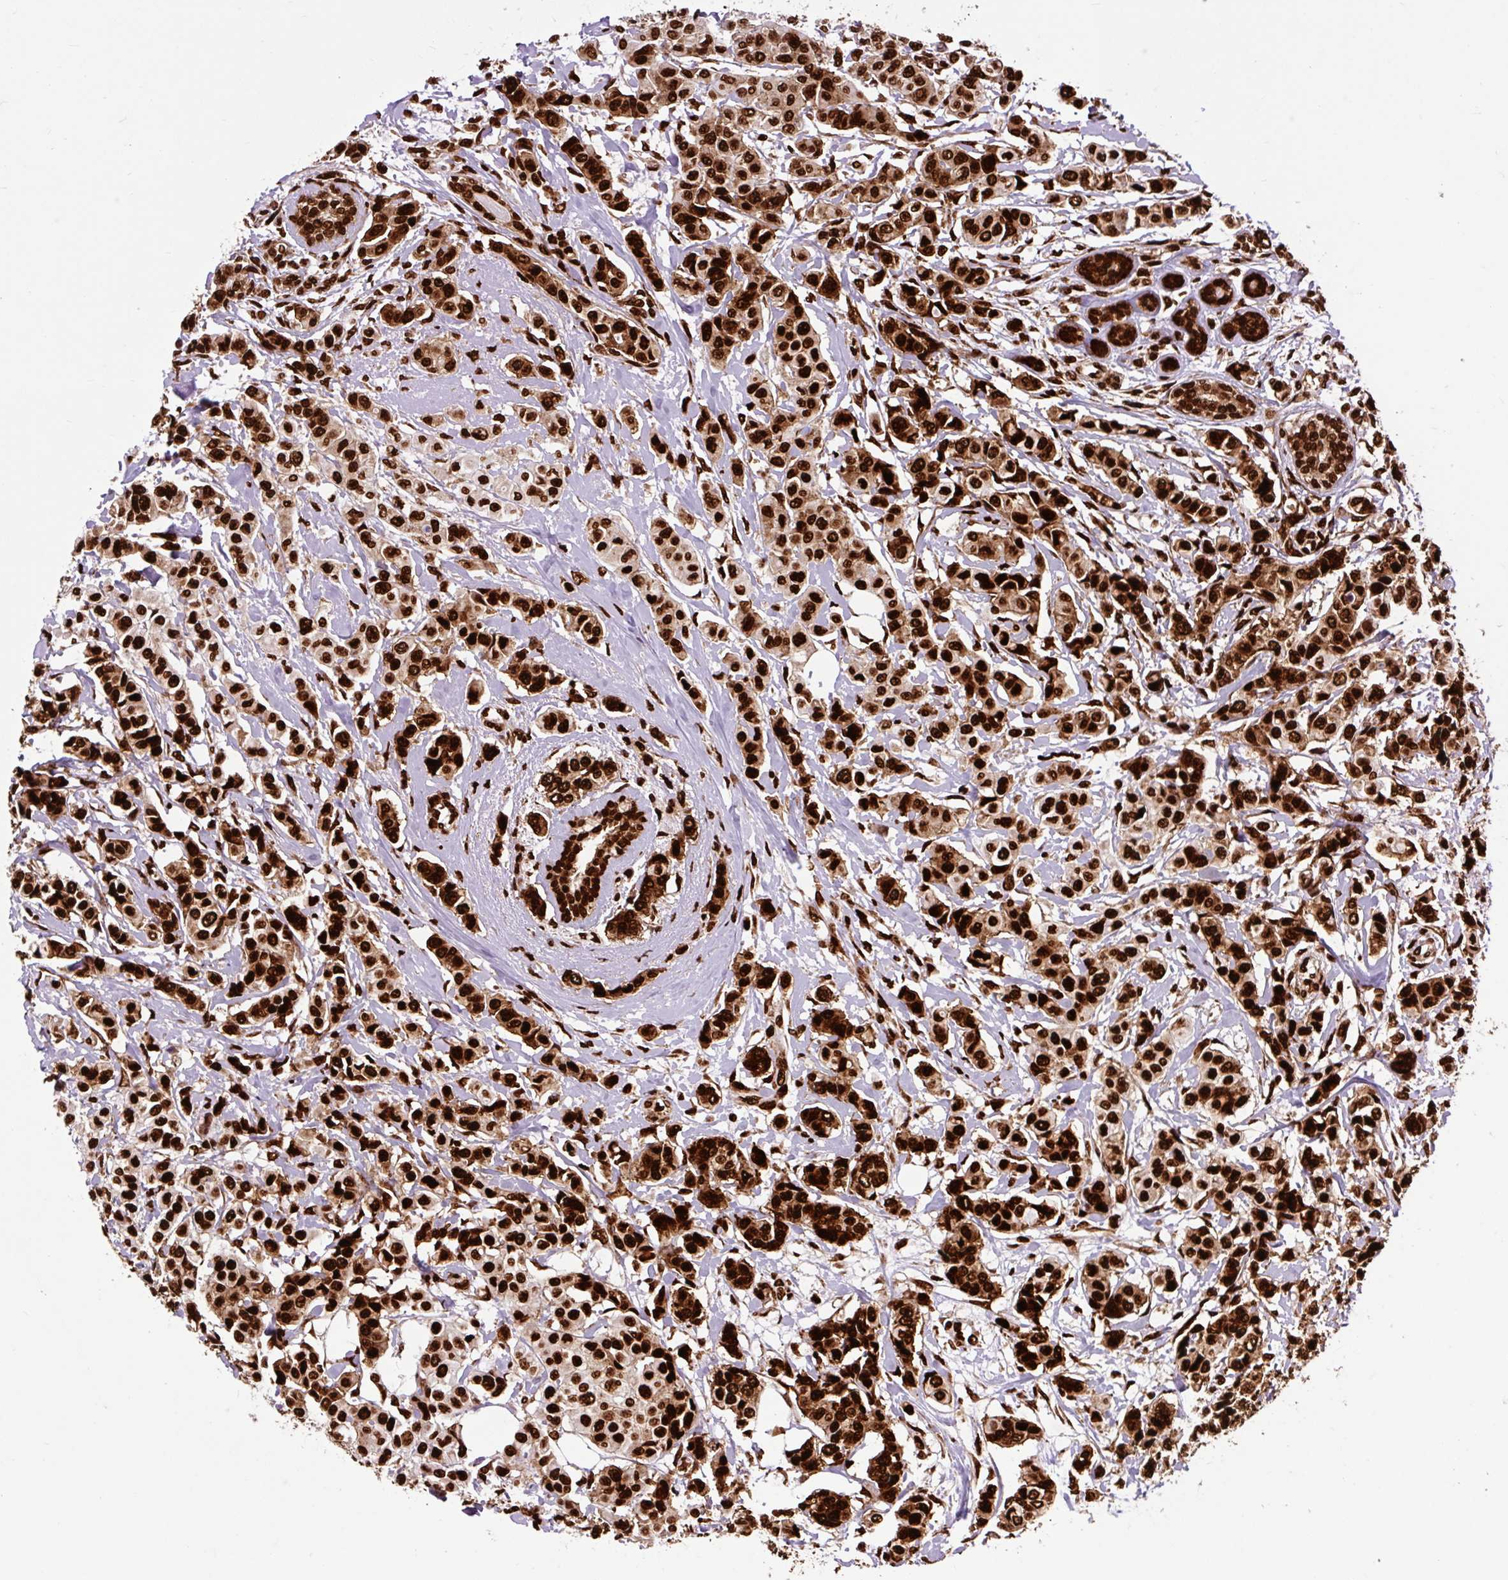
{"staining": {"intensity": "strong", "quantity": ">75%", "location": "nuclear"}, "tissue": "breast cancer", "cell_type": "Tumor cells", "image_type": "cancer", "snomed": [{"axis": "morphology", "description": "Lobular carcinoma"}, {"axis": "topography", "description": "Breast"}], "caption": "This image reveals IHC staining of human lobular carcinoma (breast), with high strong nuclear expression in approximately >75% of tumor cells.", "gene": "FUS", "patient": {"sex": "female", "age": 51}}